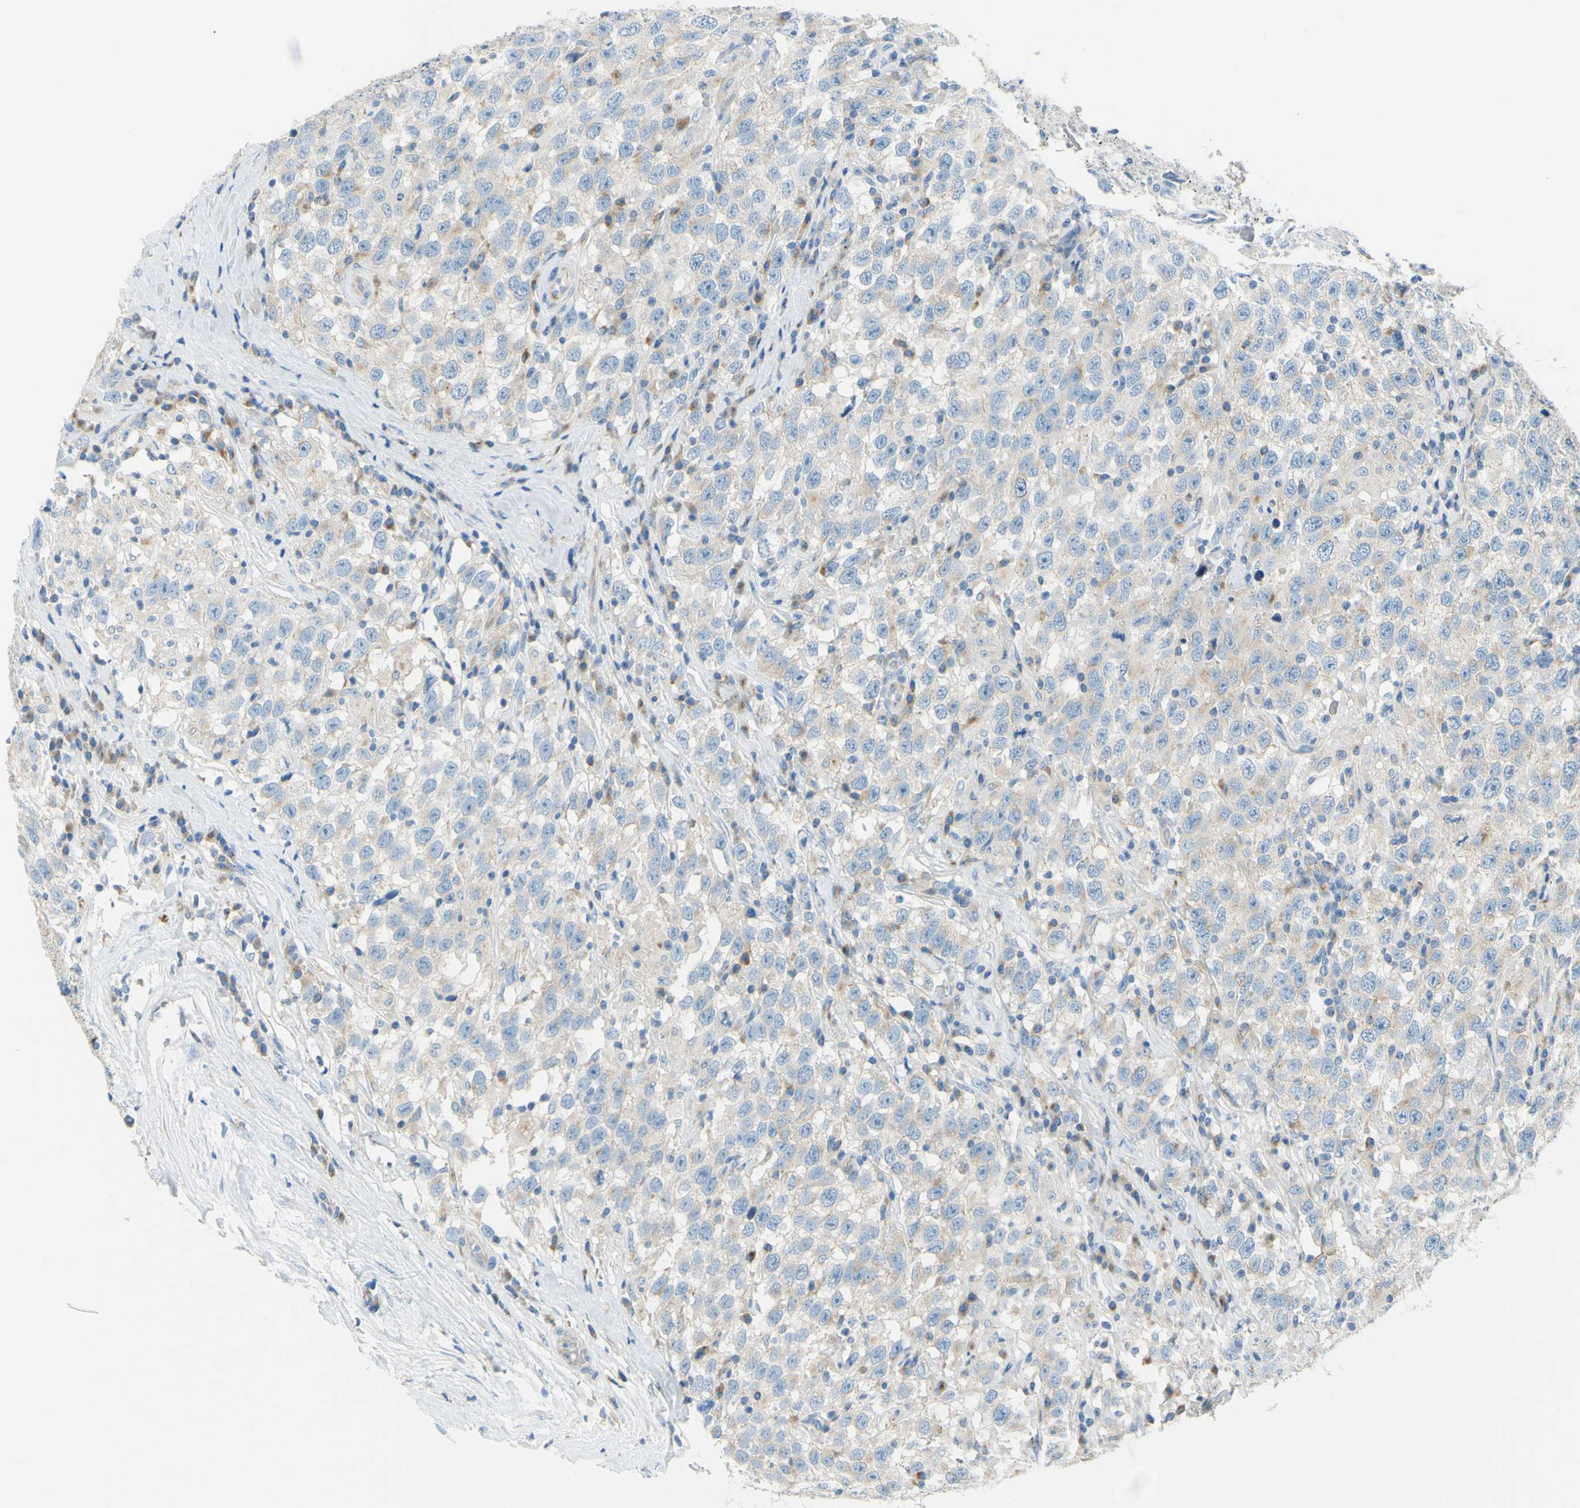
{"staining": {"intensity": "weak", "quantity": "25%-75%", "location": "cytoplasmic/membranous"}, "tissue": "testis cancer", "cell_type": "Tumor cells", "image_type": "cancer", "snomed": [{"axis": "morphology", "description": "Seminoma, NOS"}, {"axis": "topography", "description": "Testis"}], "caption": "Testis seminoma stained with DAB (3,3'-diaminobenzidine) immunohistochemistry (IHC) exhibits low levels of weak cytoplasmic/membranous expression in about 25%-75% of tumor cells. The staining was performed using DAB (3,3'-diaminobenzidine) to visualize the protein expression in brown, while the nuclei were stained in blue with hematoxylin (Magnification: 20x).", "gene": "FRMD4B", "patient": {"sex": "male", "age": 41}}